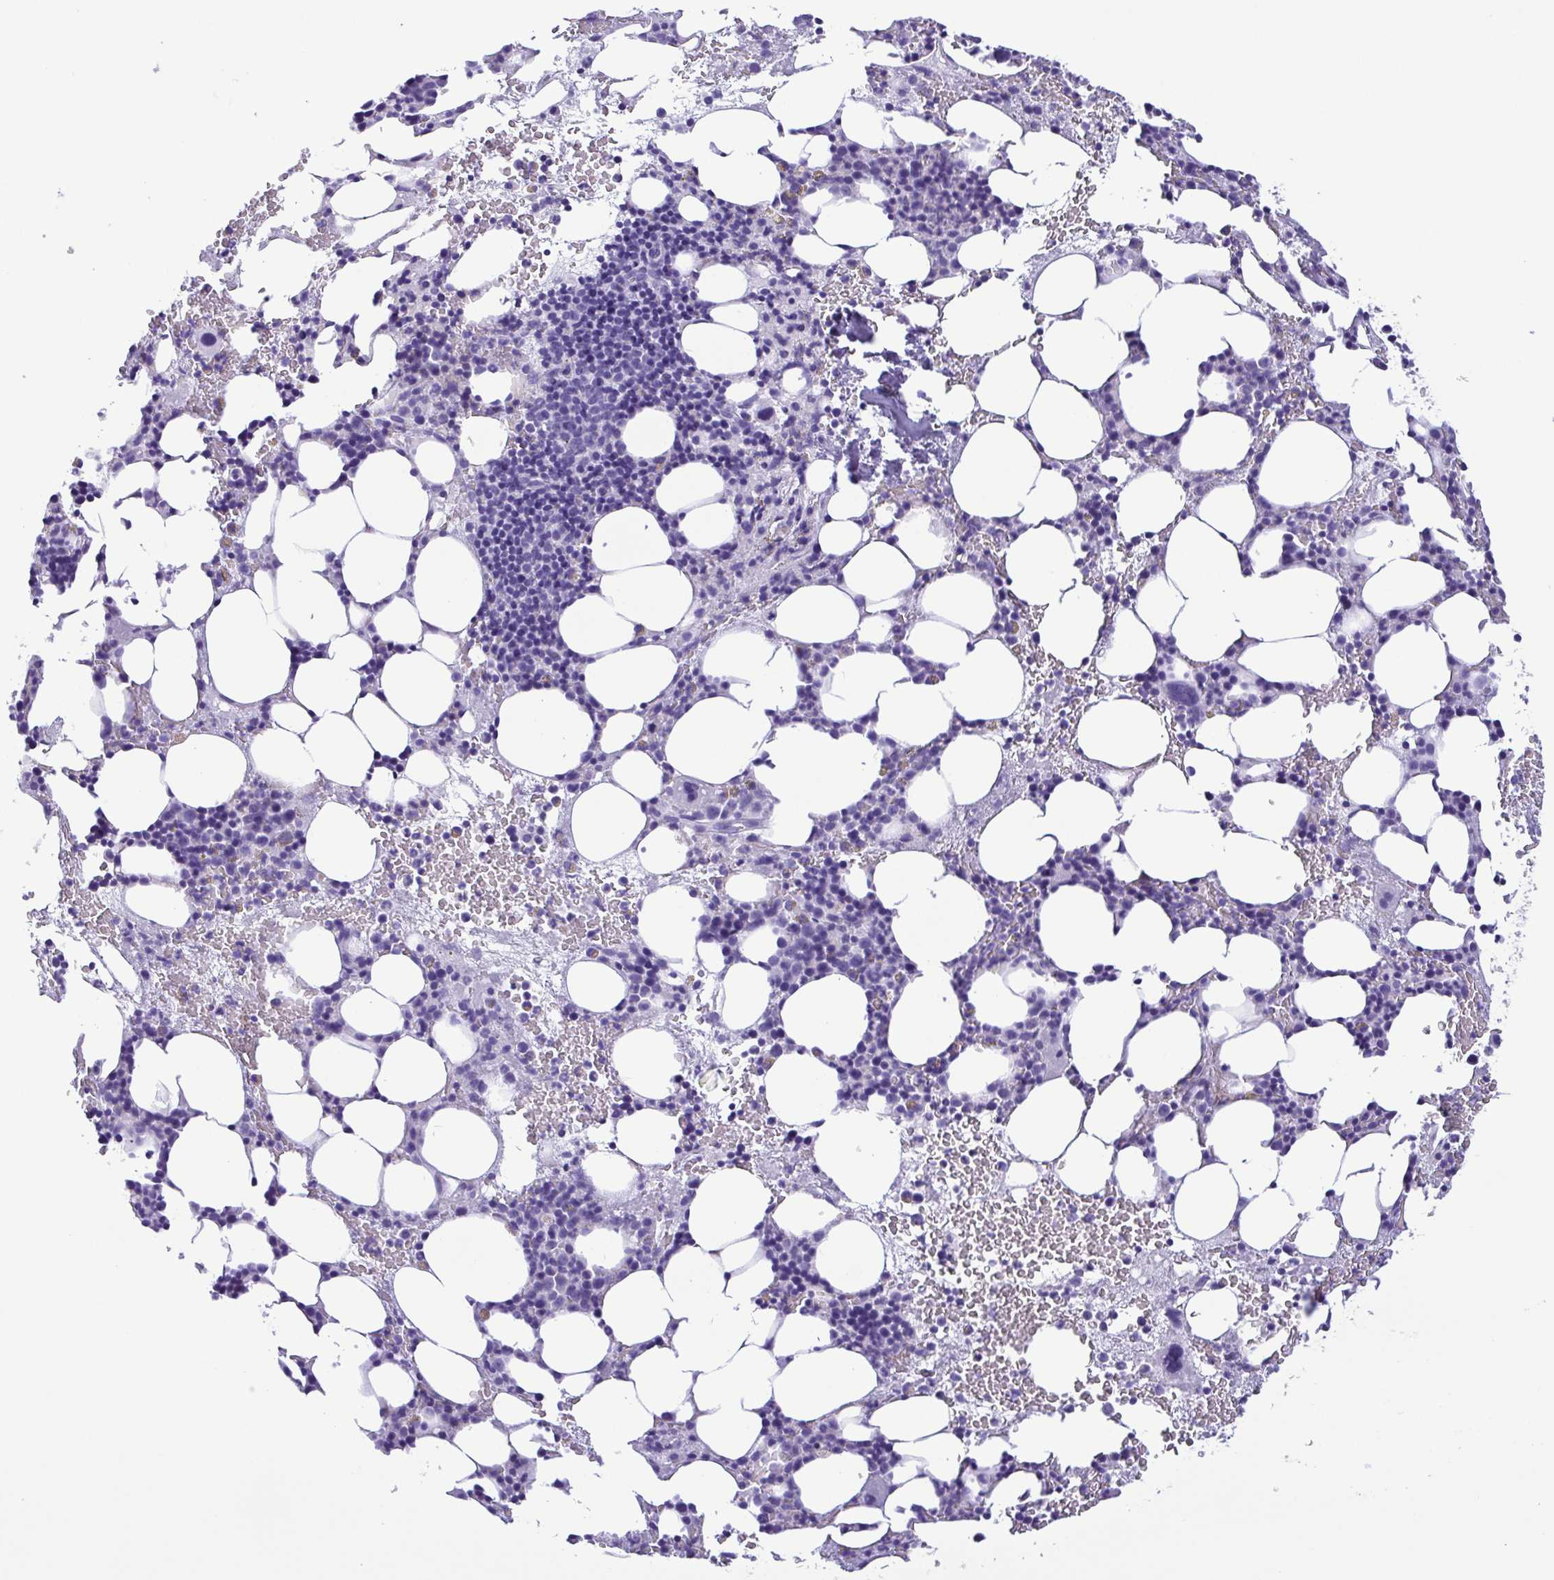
{"staining": {"intensity": "negative", "quantity": "none", "location": "none"}, "tissue": "bone marrow", "cell_type": "Hematopoietic cells", "image_type": "normal", "snomed": [{"axis": "morphology", "description": "Normal tissue, NOS"}, {"axis": "topography", "description": "Bone marrow"}], "caption": "This is an IHC micrograph of normal bone marrow. There is no staining in hematopoietic cells.", "gene": "OVGP1", "patient": {"sex": "female", "age": 72}}